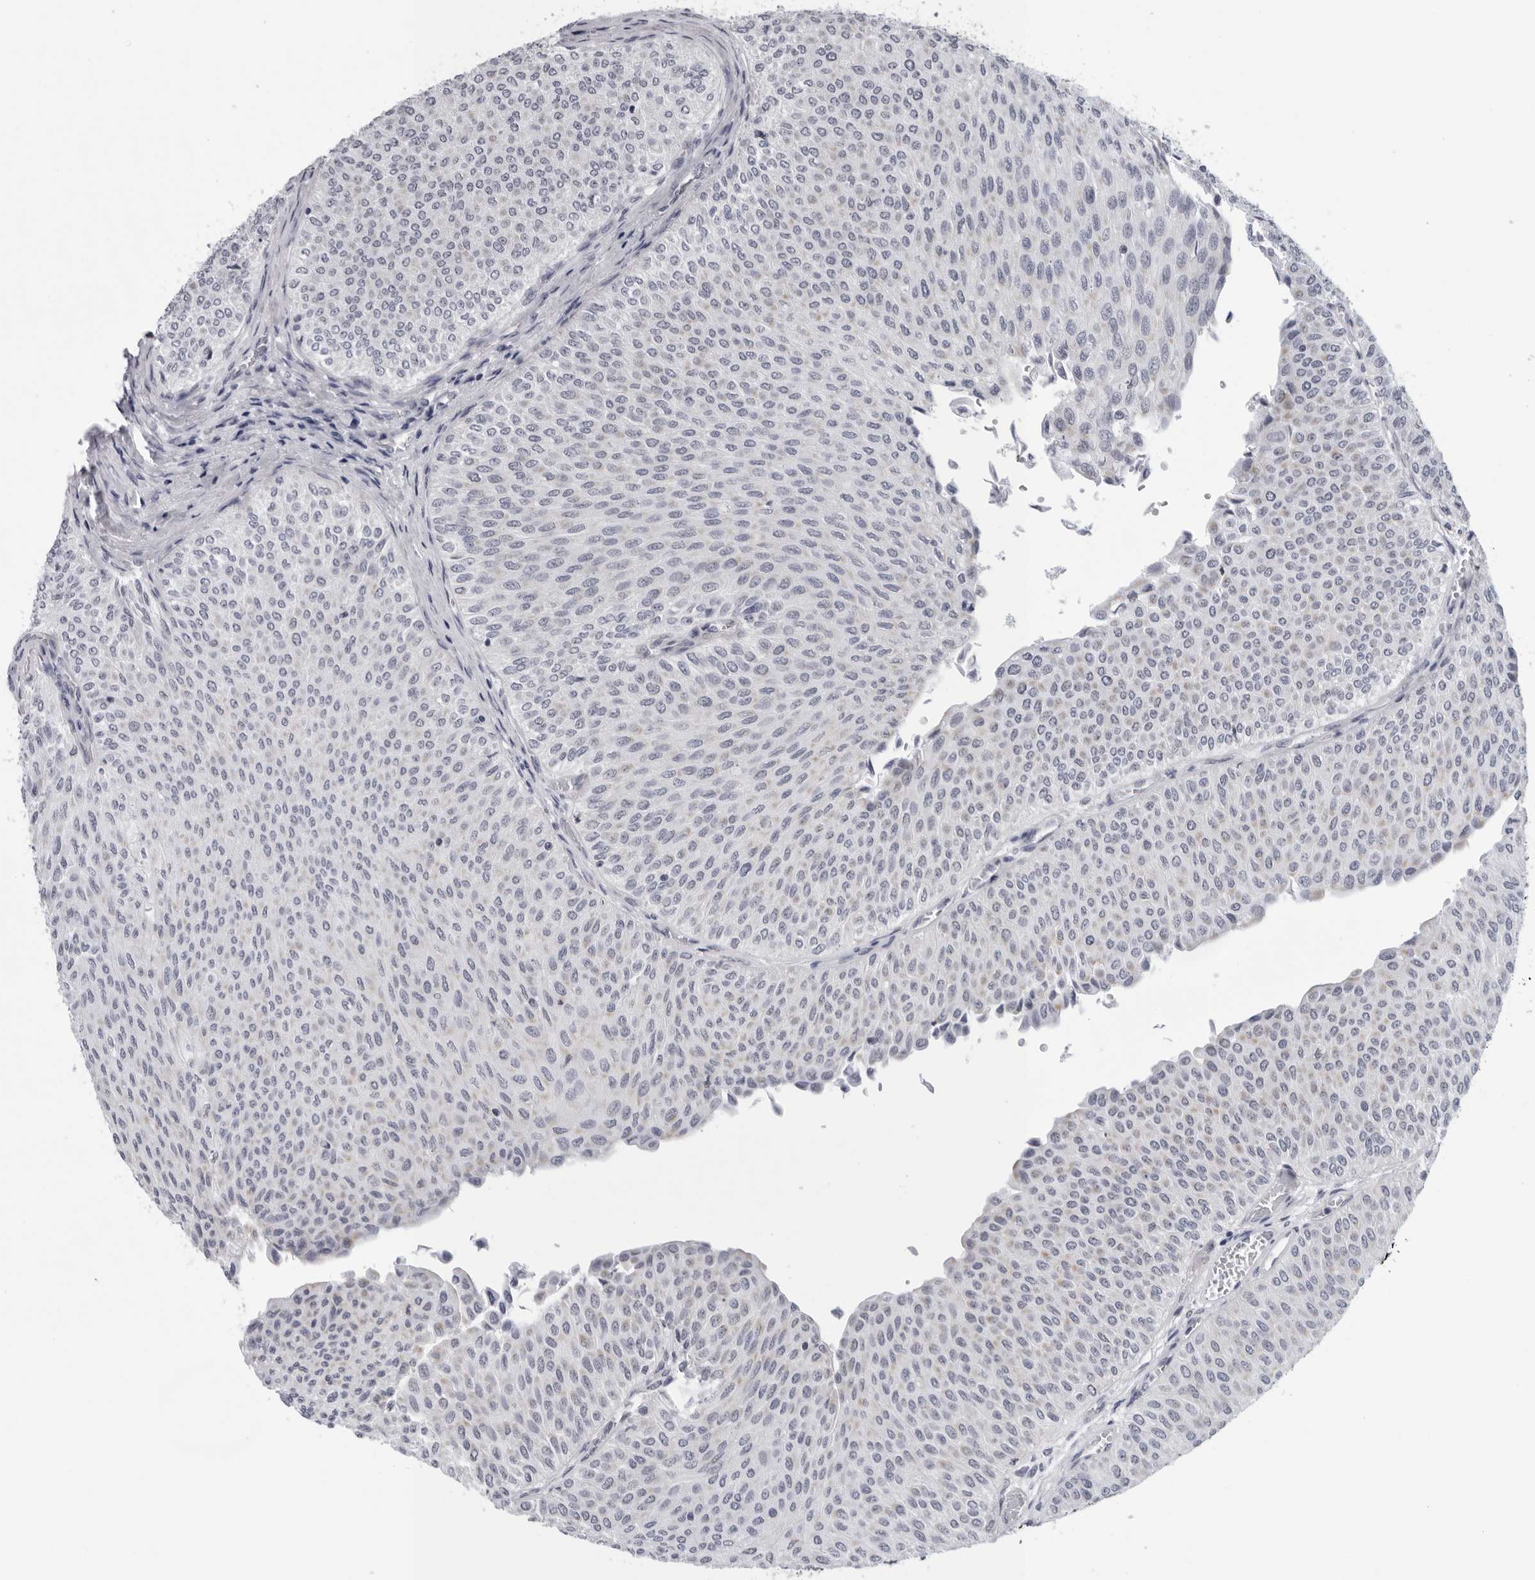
{"staining": {"intensity": "negative", "quantity": "none", "location": "none"}, "tissue": "urothelial cancer", "cell_type": "Tumor cells", "image_type": "cancer", "snomed": [{"axis": "morphology", "description": "Urothelial carcinoma, Low grade"}, {"axis": "topography", "description": "Urinary bladder"}], "caption": "IHC photomicrograph of urothelial cancer stained for a protein (brown), which displays no positivity in tumor cells. (Immunohistochemistry, brightfield microscopy, high magnification).", "gene": "CPT2", "patient": {"sex": "male", "age": 78}}